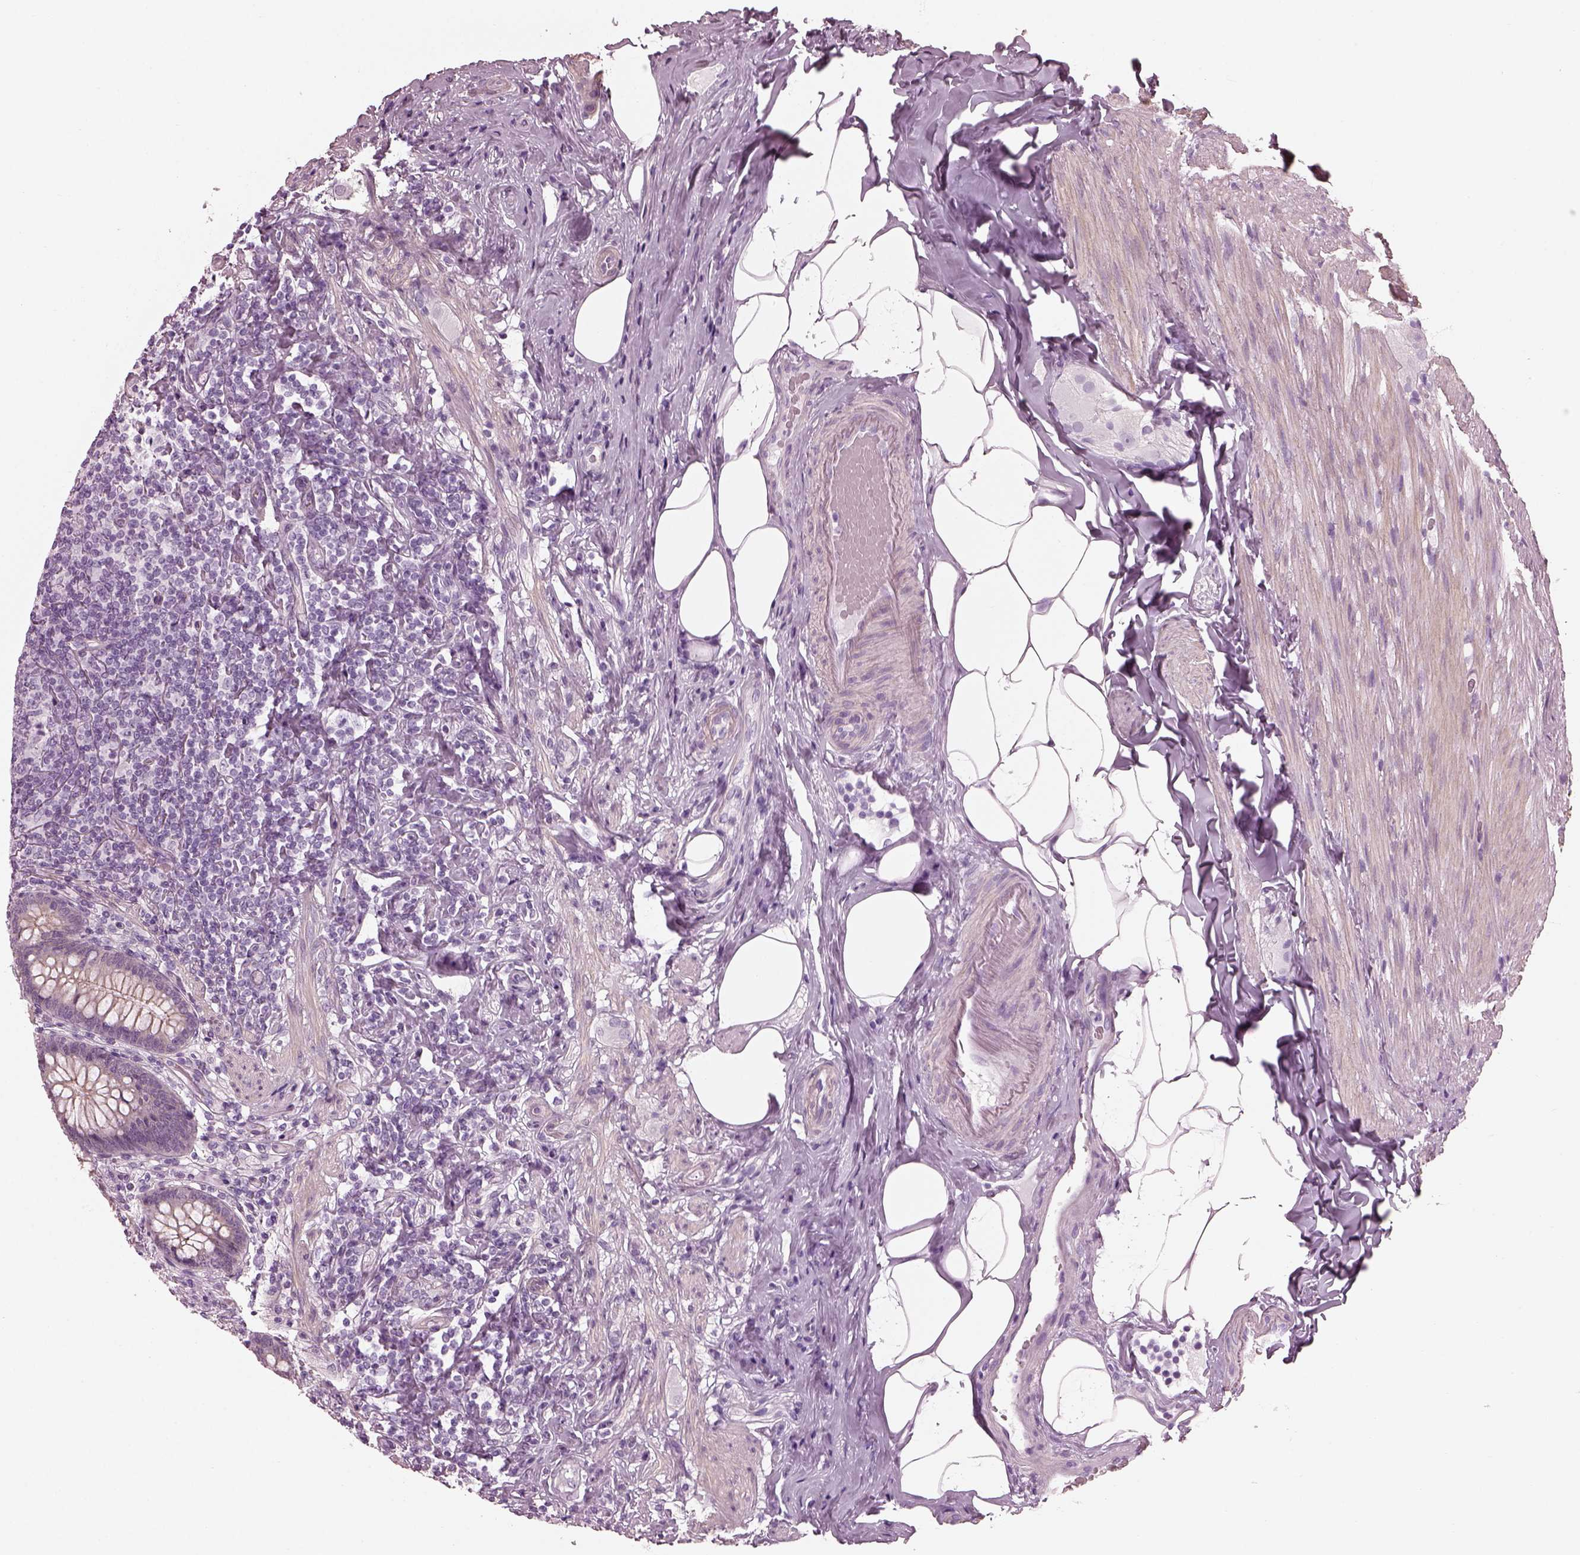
{"staining": {"intensity": "negative", "quantity": "none", "location": "none"}, "tissue": "appendix", "cell_type": "Glandular cells", "image_type": "normal", "snomed": [{"axis": "morphology", "description": "Normal tissue, NOS"}, {"axis": "topography", "description": "Appendix"}], "caption": "Immunohistochemistry (IHC) histopathology image of unremarkable appendix stained for a protein (brown), which shows no staining in glandular cells. (DAB (3,3'-diaminobenzidine) IHC visualized using brightfield microscopy, high magnification).", "gene": "BFSP1", "patient": {"sex": "male", "age": 47}}